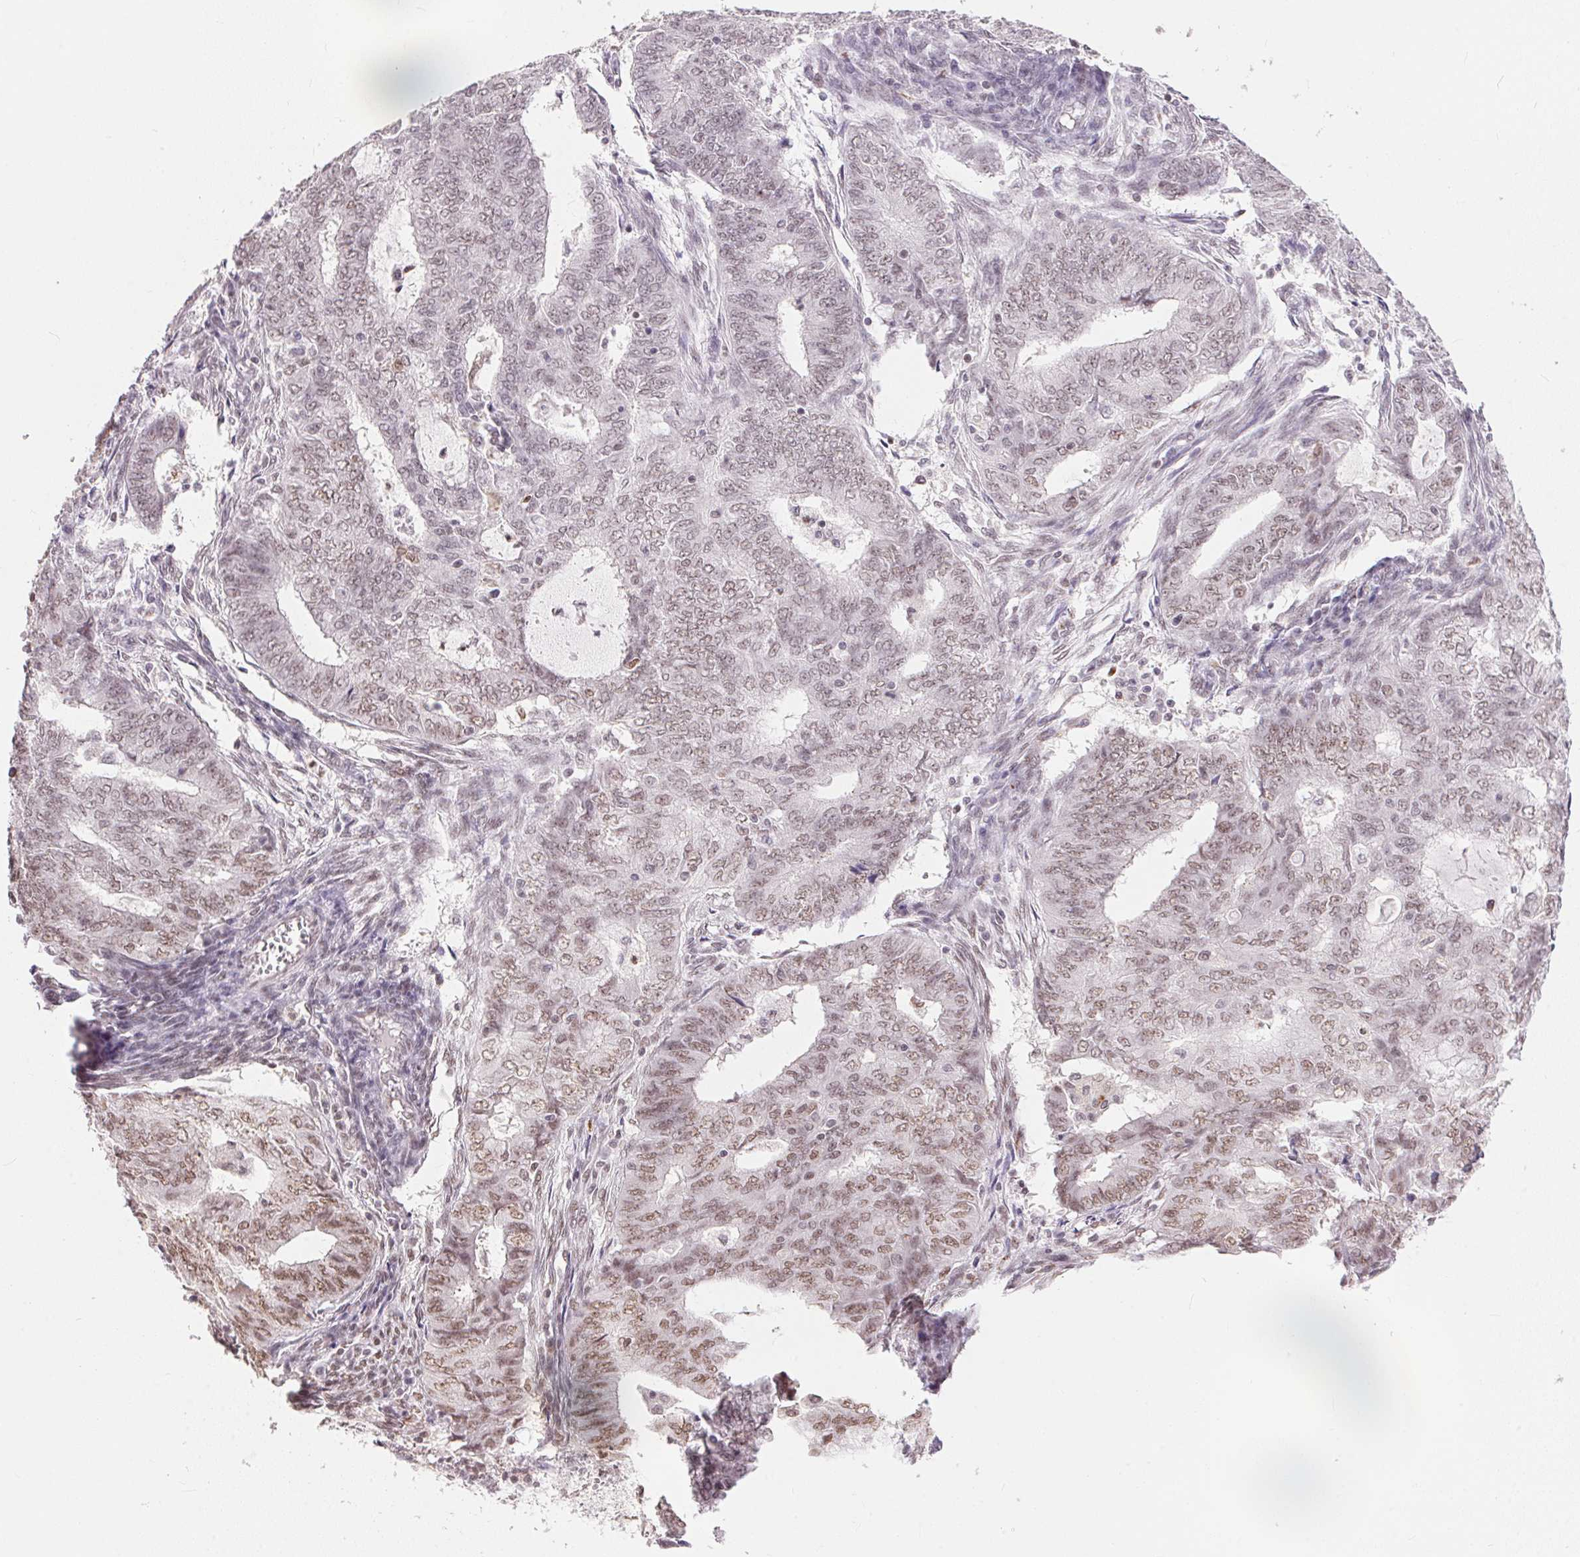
{"staining": {"intensity": "moderate", "quantity": "25%-75%", "location": "nuclear"}, "tissue": "endometrial cancer", "cell_type": "Tumor cells", "image_type": "cancer", "snomed": [{"axis": "morphology", "description": "Adenocarcinoma, NOS"}, {"axis": "topography", "description": "Endometrium"}], "caption": "A brown stain highlights moderate nuclear expression of a protein in human endometrial cancer (adenocarcinoma) tumor cells.", "gene": "NFE2L1", "patient": {"sex": "female", "age": 62}}